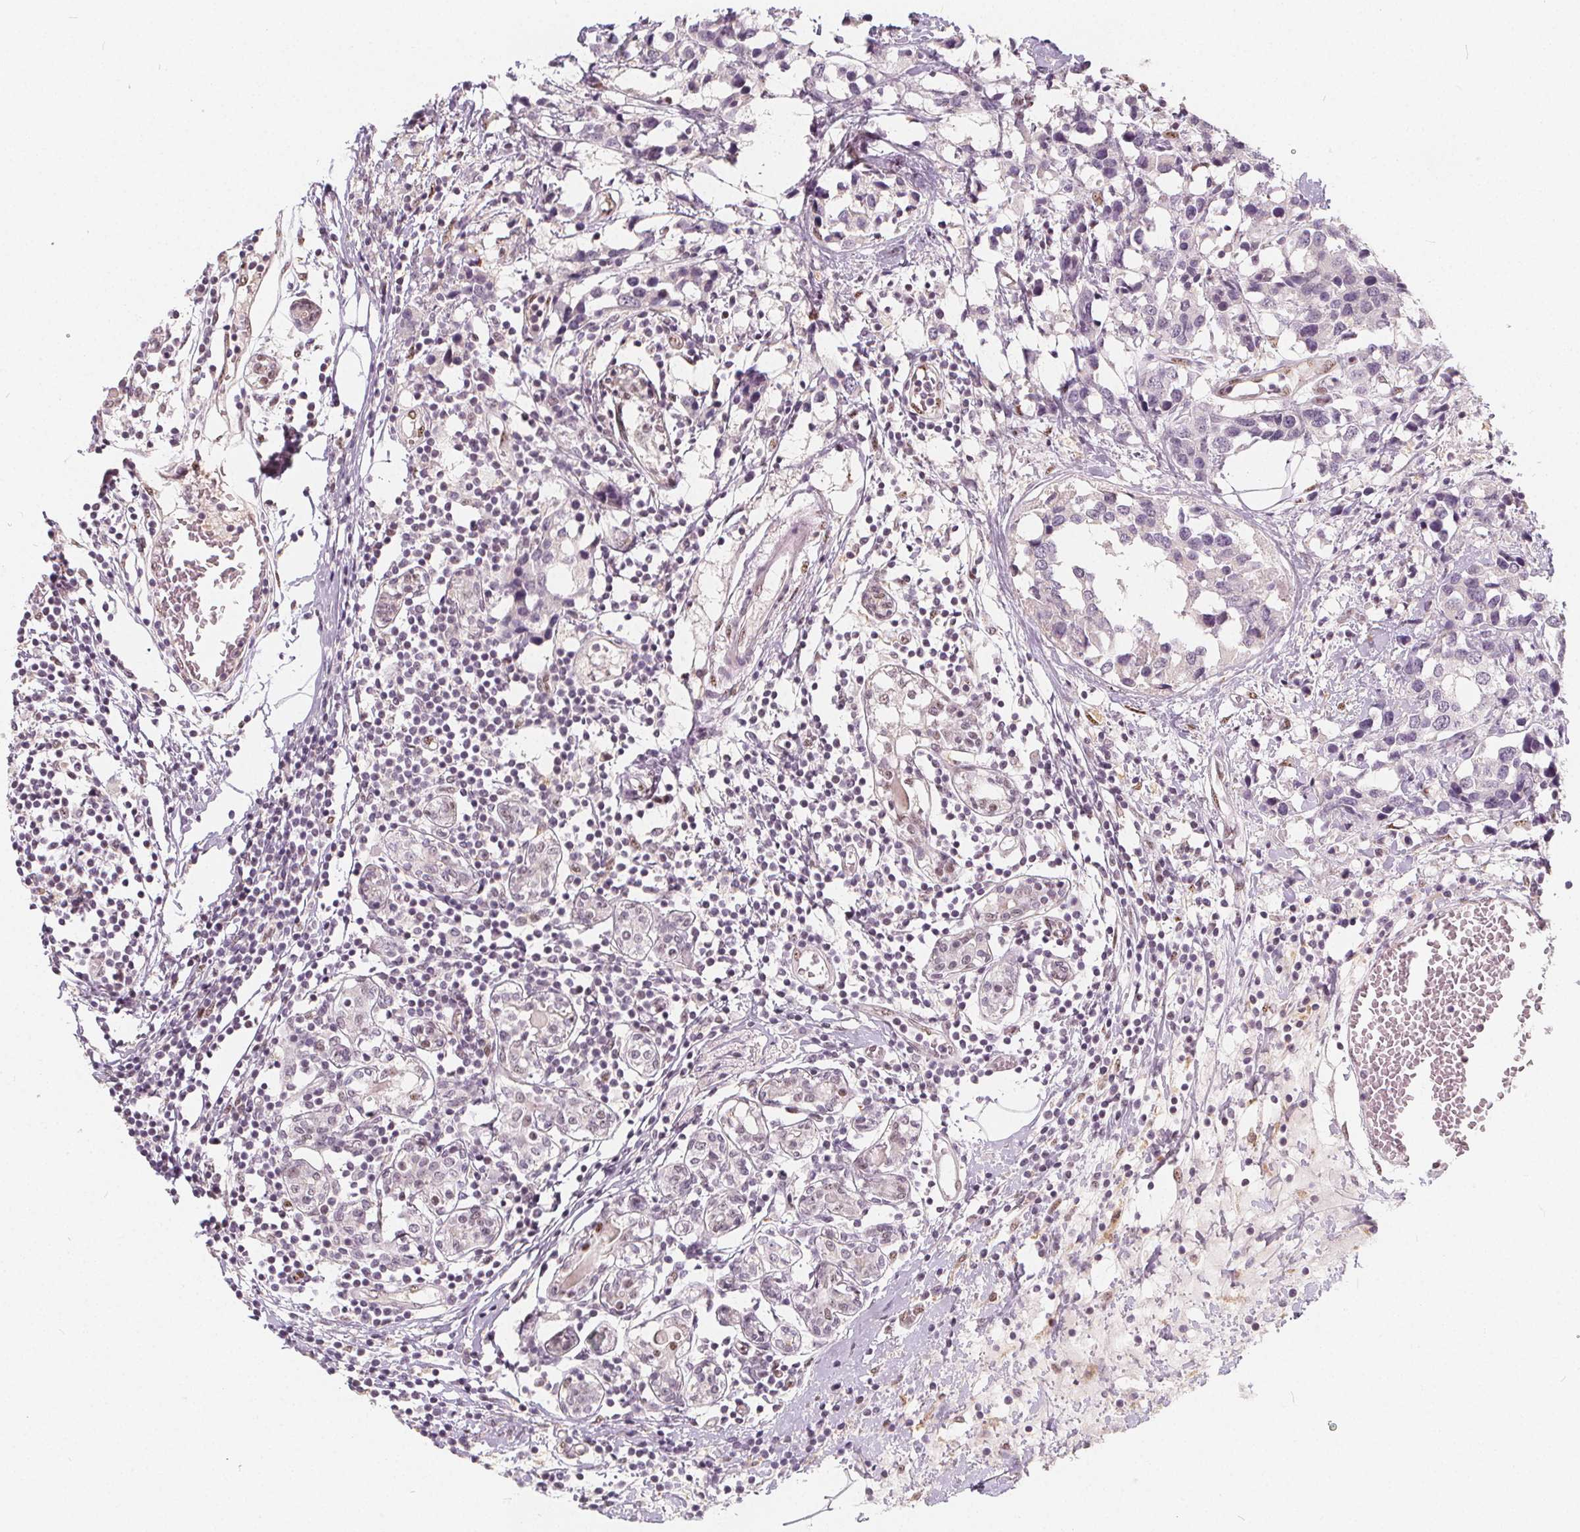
{"staining": {"intensity": "negative", "quantity": "none", "location": "none"}, "tissue": "breast cancer", "cell_type": "Tumor cells", "image_type": "cancer", "snomed": [{"axis": "morphology", "description": "Lobular carcinoma"}, {"axis": "topography", "description": "Breast"}], "caption": "This is an immunohistochemistry (IHC) histopathology image of human lobular carcinoma (breast). There is no expression in tumor cells.", "gene": "DRC3", "patient": {"sex": "female", "age": 59}}